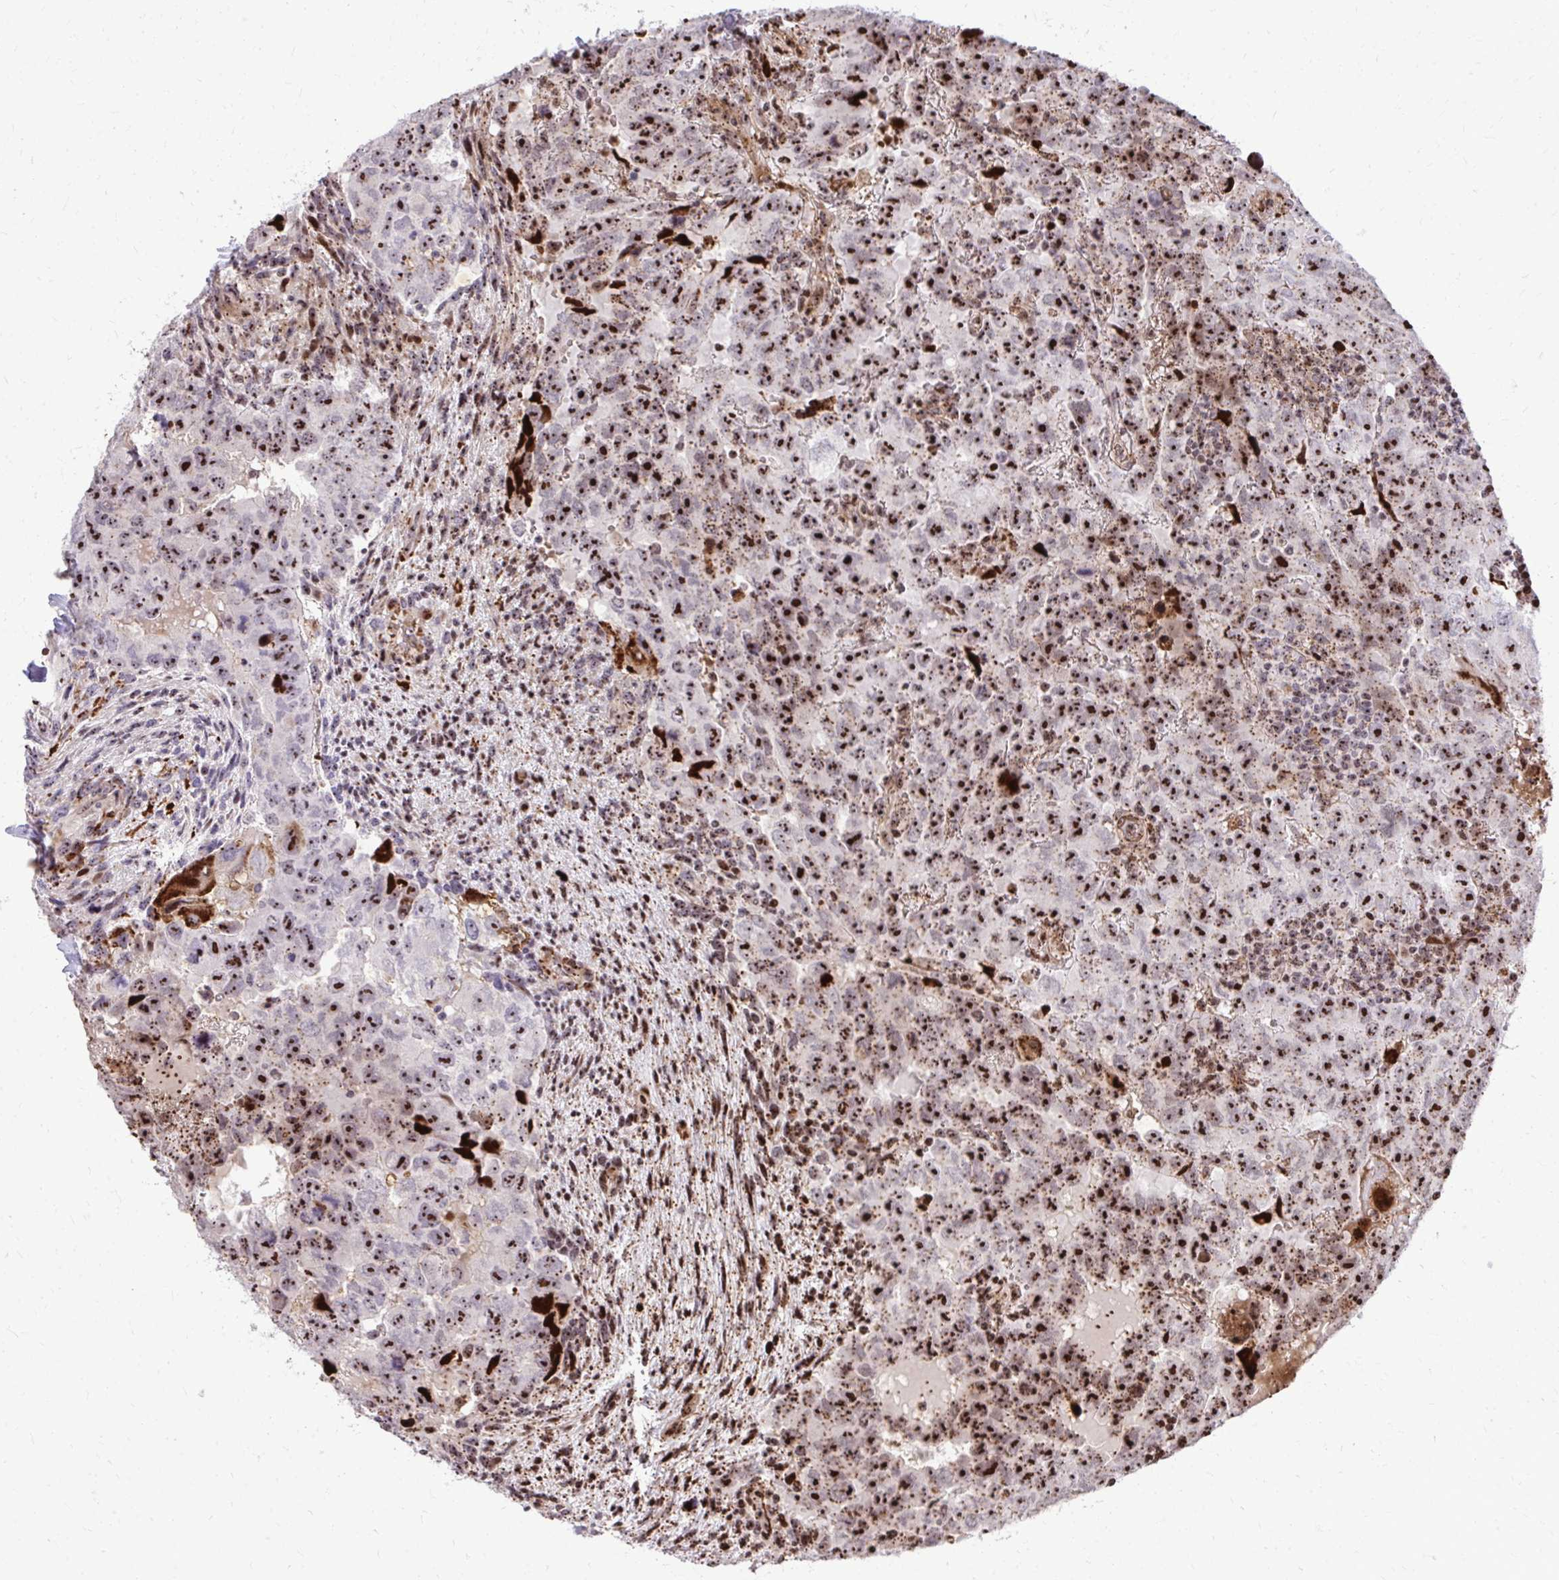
{"staining": {"intensity": "strong", "quantity": ">75%", "location": "nuclear"}, "tissue": "testis cancer", "cell_type": "Tumor cells", "image_type": "cancer", "snomed": [{"axis": "morphology", "description": "Carcinoma, Embryonal, NOS"}, {"axis": "topography", "description": "Testis"}], "caption": "The image shows a brown stain indicating the presence of a protein in the nuclear of tumor cells in embryonal carcinoma (testis). (DAB (3,3'-diaminobenzidine) IHC, brown staining for protein, blue staining for nuclei).", "gene": "DLX4", "patient": {"sex": "male", "age": 24}}